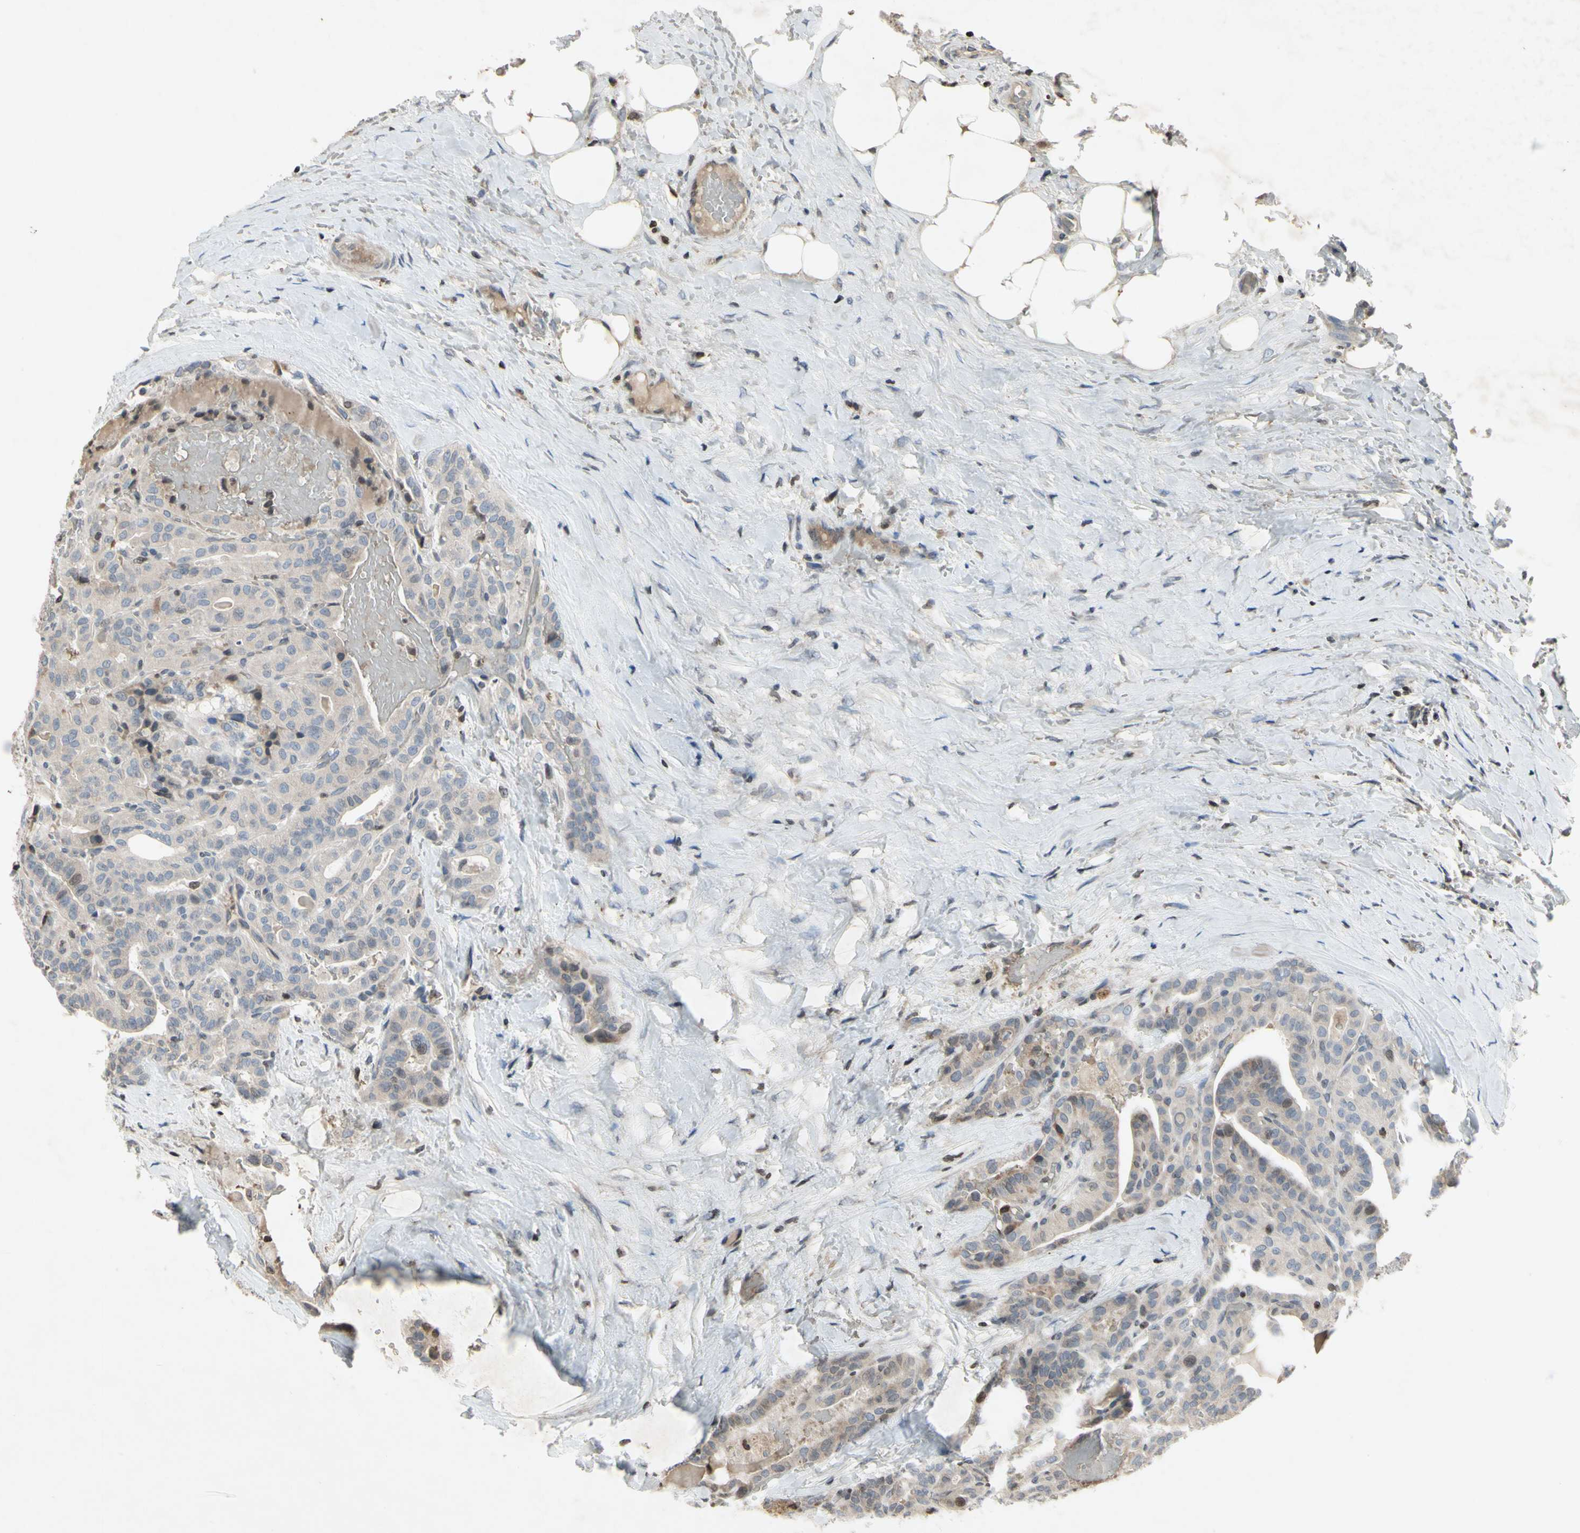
{"staining": {"intensity": "moderate", "quantity": "<25%", "location": "nuclear"}, "tissue": "thyroid cancer", "cell_type": "Tumor cells", "image_type": "cancer", "snomed": [{"axis": "morphology", "description": "Papillary adenocarcinoma, NOS"}, {"axis": "topography", "description": "Thyroid gland"}], "caption": "Papillary adenocarcinoma (thyroid) stained with a brown dye demonstrates moderate nuclear positive positivity in about <25% of tumor cells.", "gene": "ARG1", "patient": {"sex": "male", "age": 77}}